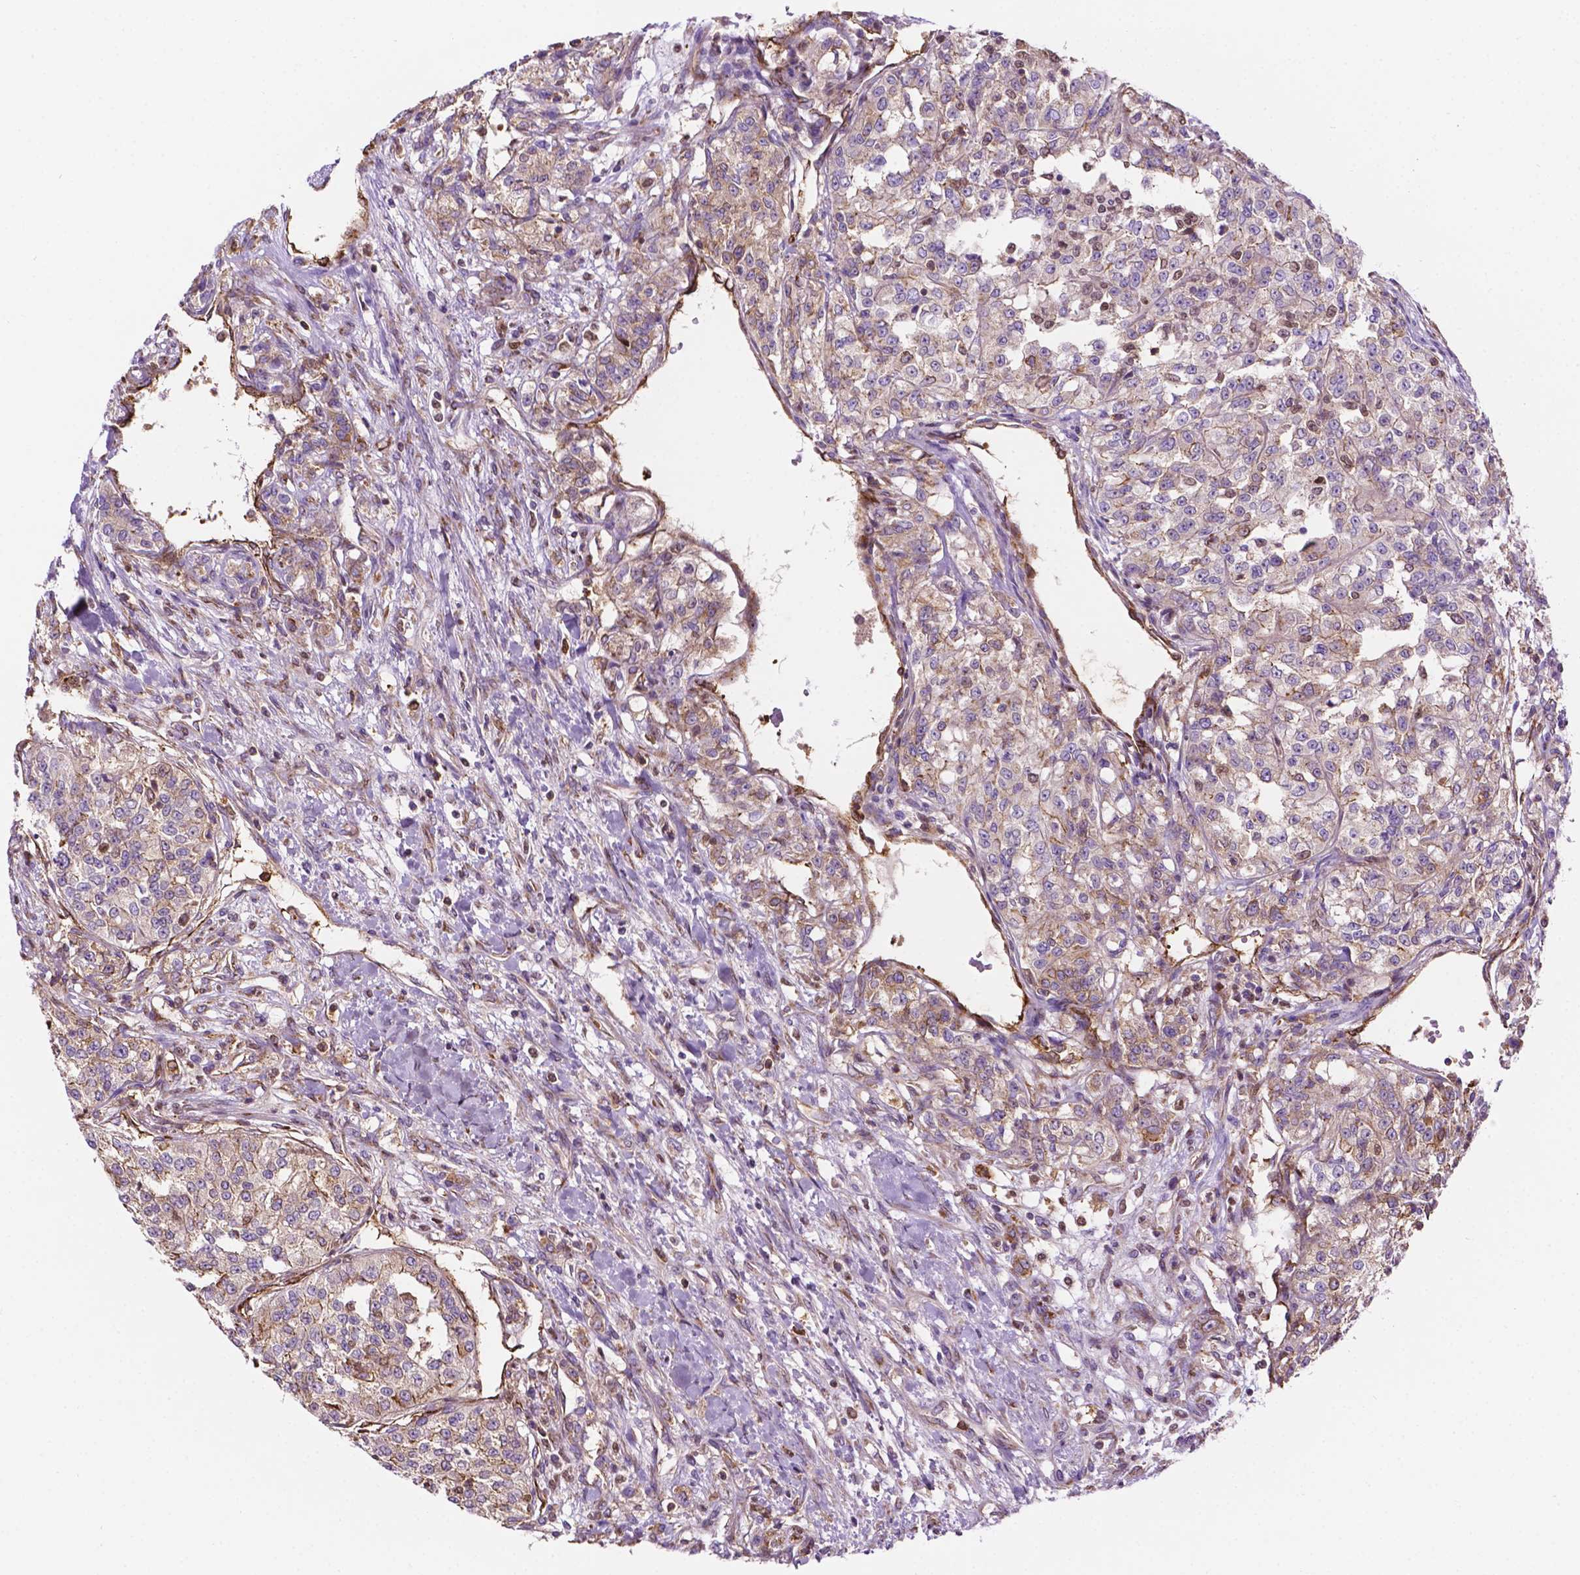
{"staining": {"intensity": "weak", "quantity": "<25%", "location": "nuclear"}, "tissue": "renal cancer", "cell_type": "Tumor cells", "image_type": "cancer", "snomed": [{"axis": "morphology", "description": "Adenocarcinoma, NOS"}, {"axis": "topography", "description": "Kidney"}], "caption": "A histopathology image of renal cancer stained for a protein reveals no brown staining in tumor cells.", "gene": "DCN", "patient": {"sex": "female", "age": 63}}